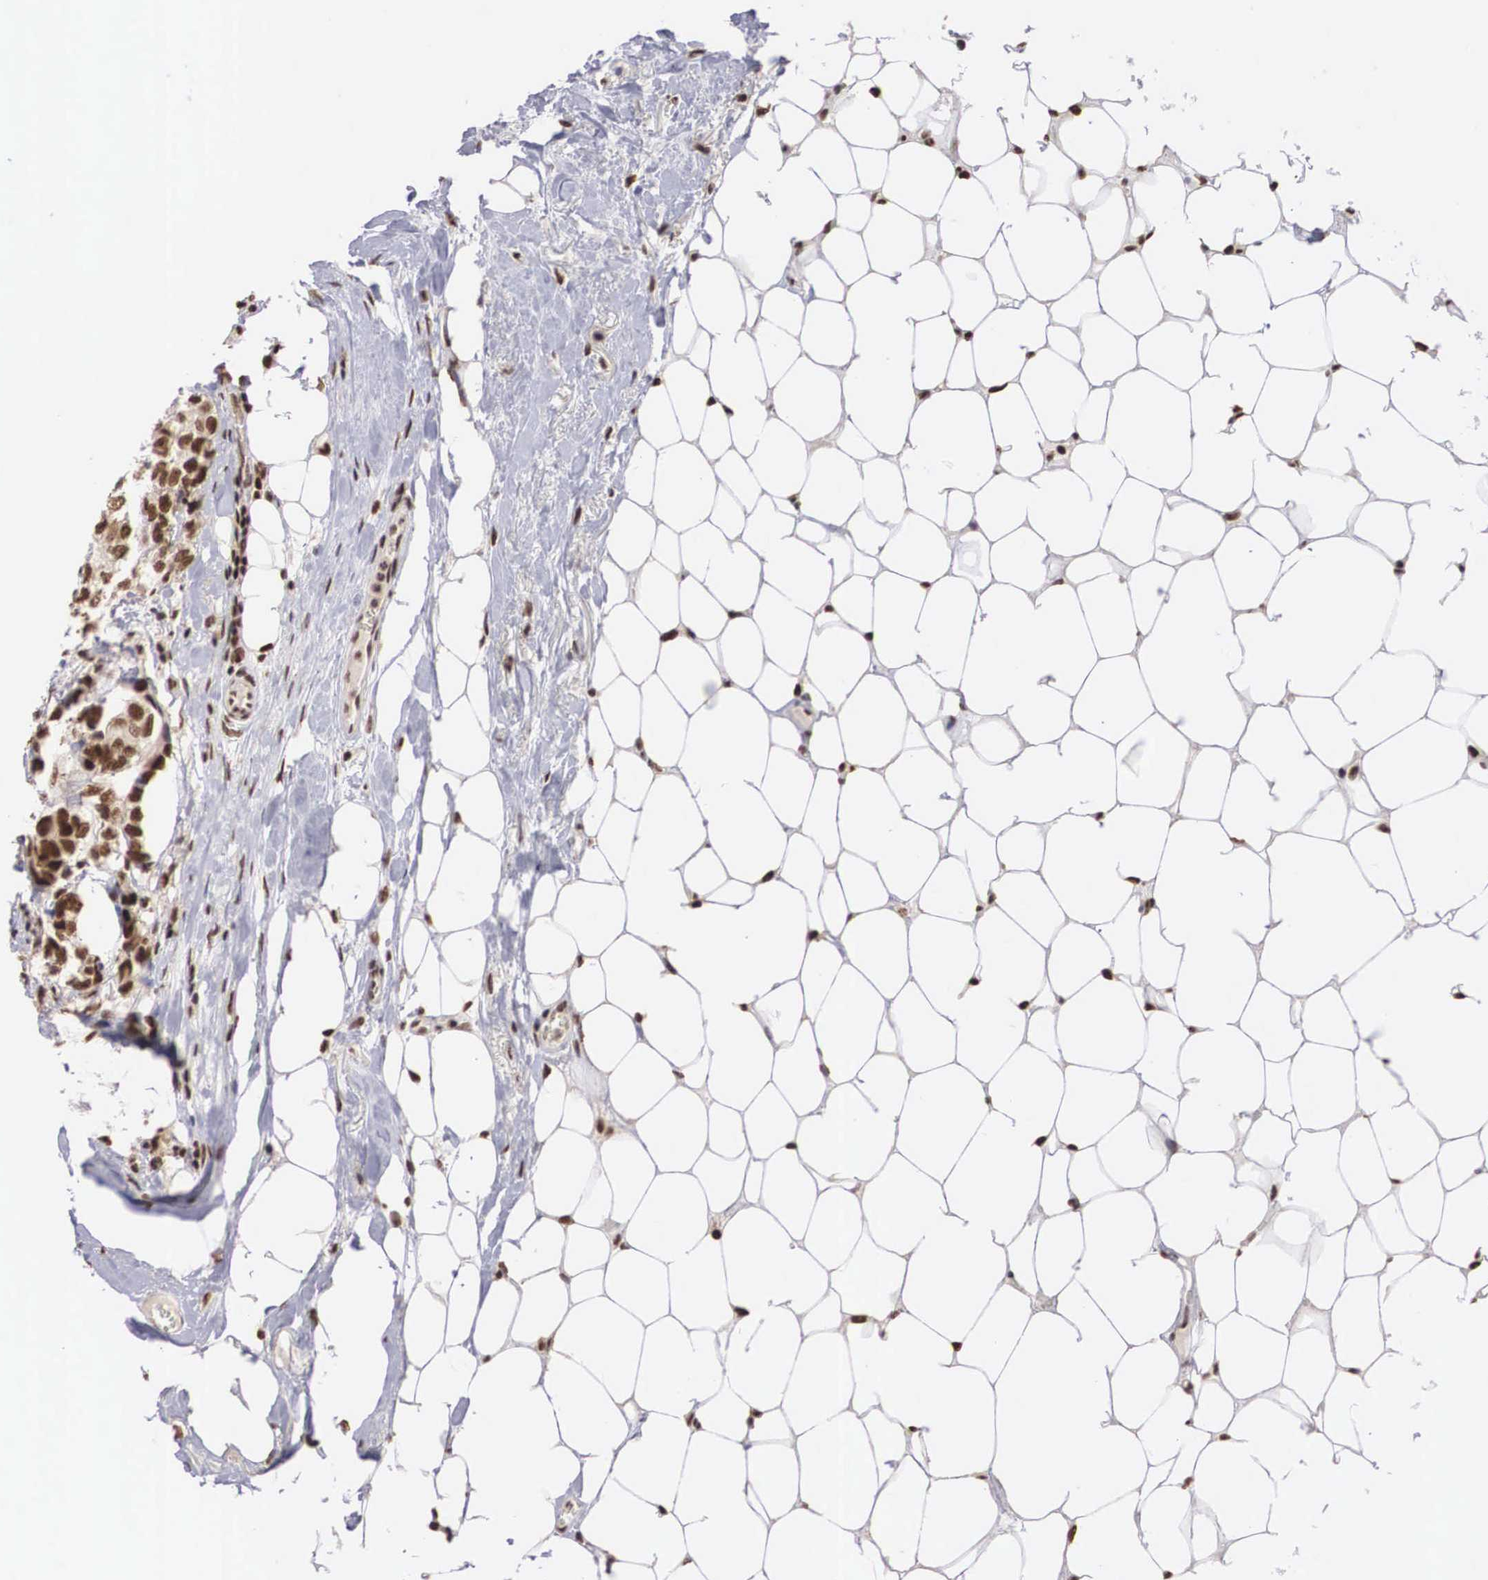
{"staining": {"intensity": "moderate", "quantity": ">75%", "location": "nuclear"}, "tissue": "breast cancer", "cell_type": "Tumor cells", "image_type": "cancer", "snomed": [{"axis": "morphology", "description": "Duct carcinoma"}, {"axis": "topography", "description": "Breast"}], "caption": "A photomicrograph showing moderate nuclear expression in approximately >75% of tumor cells in breast invasive ductal carcinoma, as visualized by brown immunohistochemical staining.", "gene": "HTATSF1", "patient": {"sex": "female", "age": 68}}